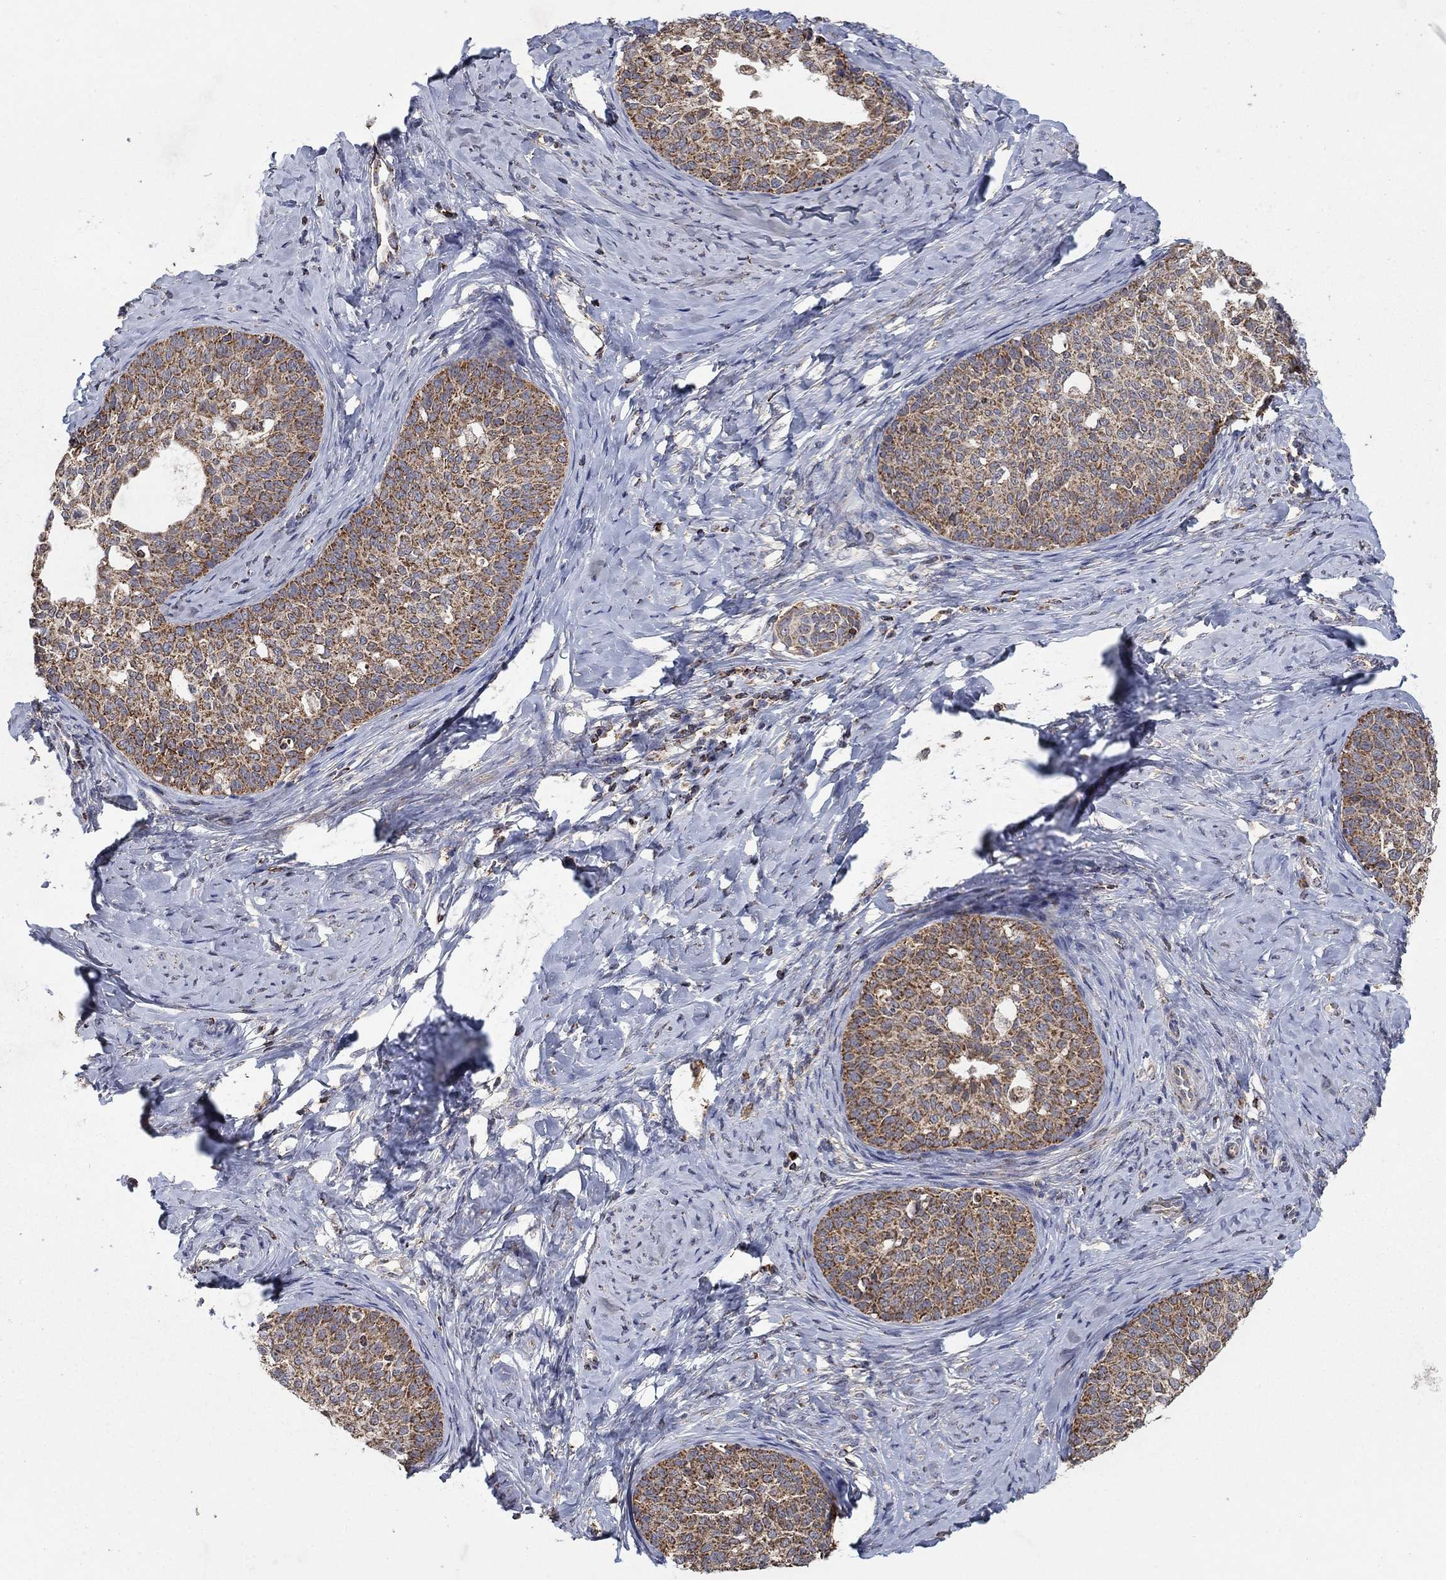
{"staining": {"intensity": "strong", "quantity": ">75%", "location": "cytoplasmic/membranous"}, "tissue": "cervical cancer", "cell_type": "Tumor cells", "image_type": "cancer", "snomed": [{"axis": "morphology", "description": "Squamous cell carcinoma, NOS"}, {"axis": "topography", "description": "Cervix"}], "caption": "Immunohistochemistry (DAB) staining of human cervical squamous cell carcinoma reveals strong cytoplasmic/membranous protein staining in about >75% of tumor cells.", "gene": "GPSM1", "patient": {"sex": "female", "age": 51}}